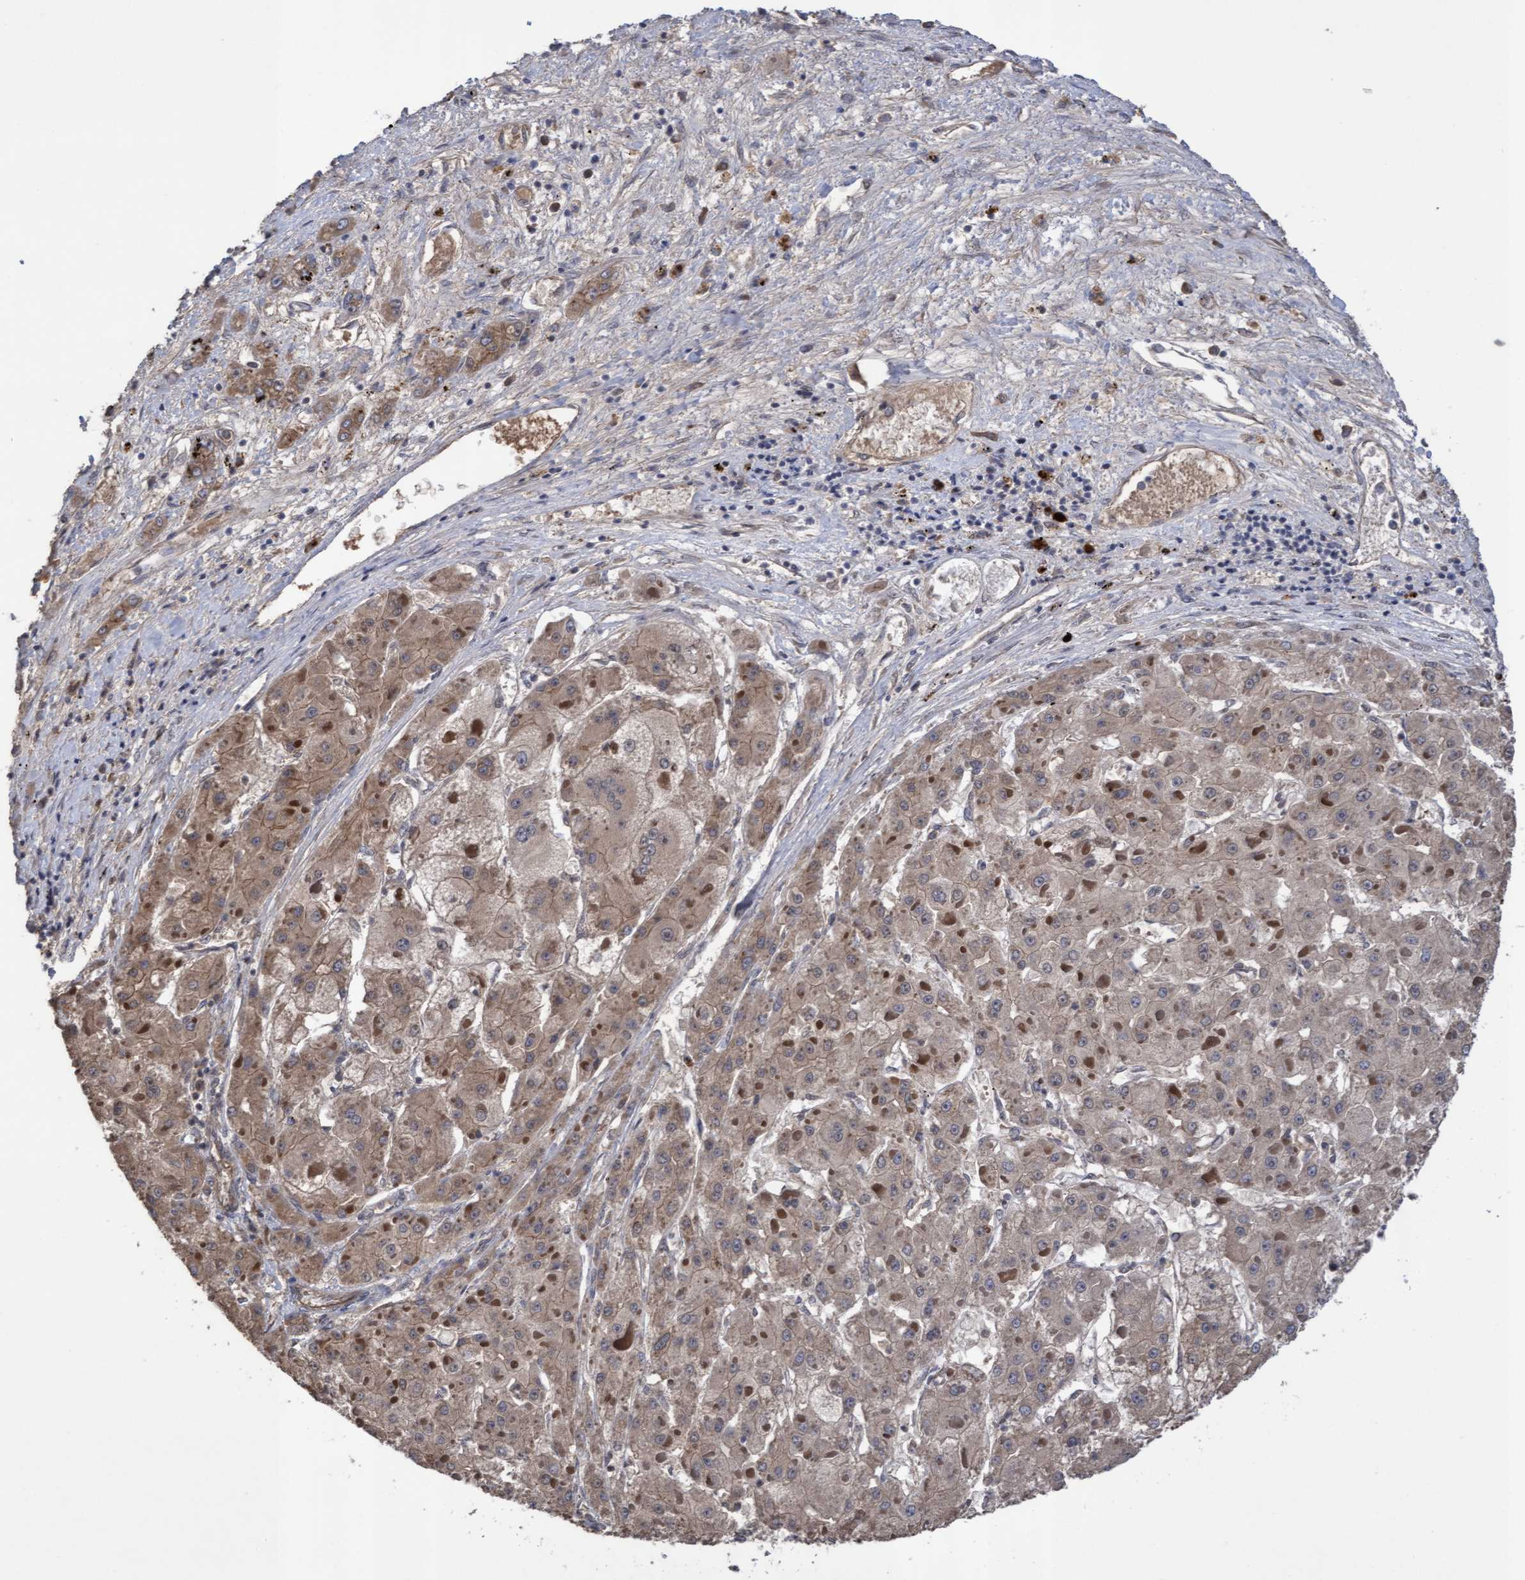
{"staining": {"intensity": "weak", "quantity": "25%-75%", "location": "cytoplasmic/membranous"}, "tissue": "liver cancer", "cell_type": "Tumor cells", "image_type": "cancer", "snomed": [{"axis": "morphology", "description": "Carcinoma, Hepatocellular, NOS"}, {"axis": "topography", "description": "Liver"}], "caption": "Human liver hepatocellular carcinoma stained with a brown dye demonstrates weak cytoplasmic/membranous positive positivity in approximately 25%-75% of tumor cells.", "gene": "COBL", "patient": {"sex": "female", "age": 73}}